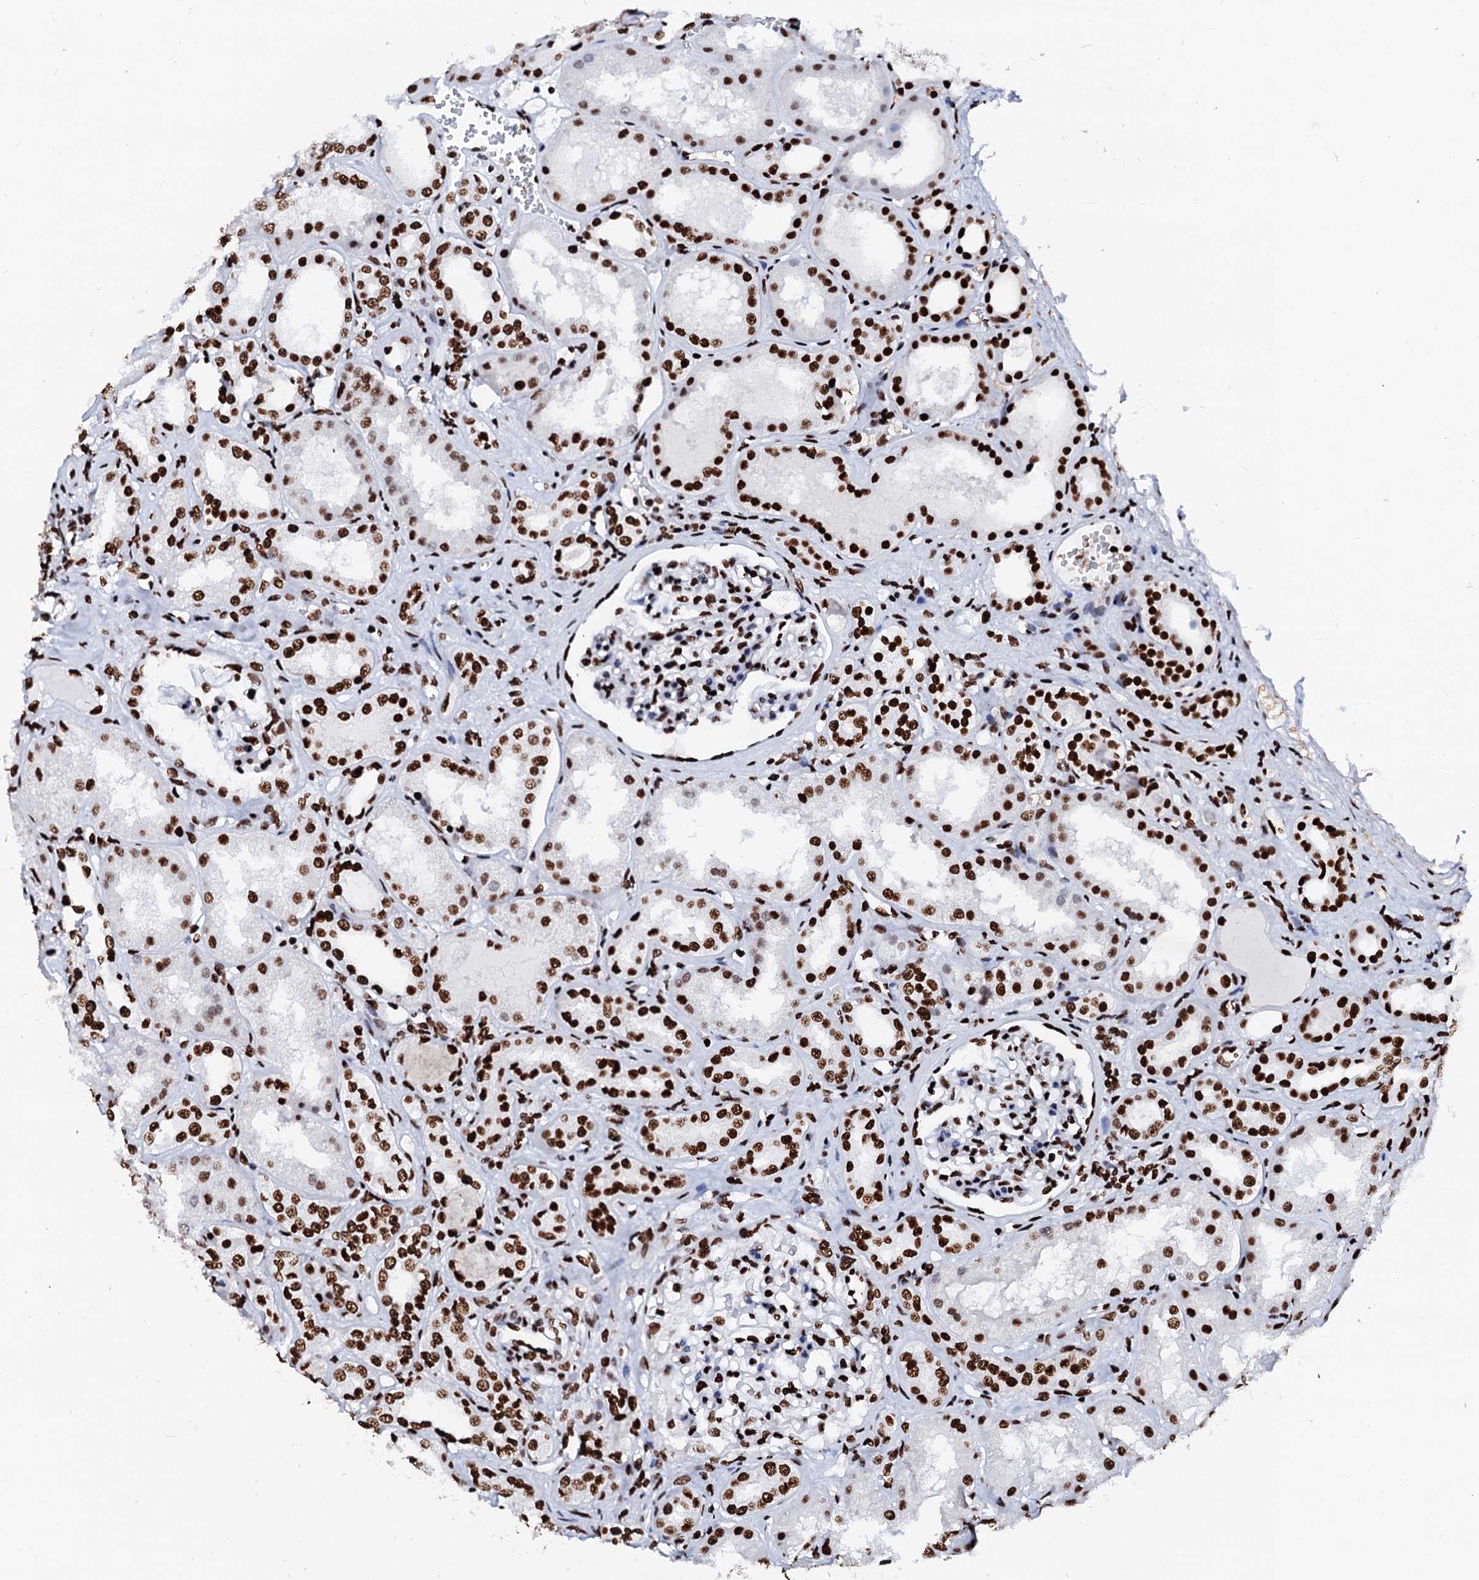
{"staining": {"intensity": "strong", "quantity": "25%-75%", "location": "nuclear"}, "tissue": "kidney", "cell_type": "Cells in glomeruli", "image_type": "normal", "snomed": [{"axis": "morphology", "description": "Normal tissue, NOS"}, {"axis": "topography", "description": "Kidney"}], "caption": "Normal kidney demonstrates strong nuclear positivity in approximately 25%-75% of cells in glomeruli.", "gene": "RALY", "patient": {"sex": "female", "age": 56}}